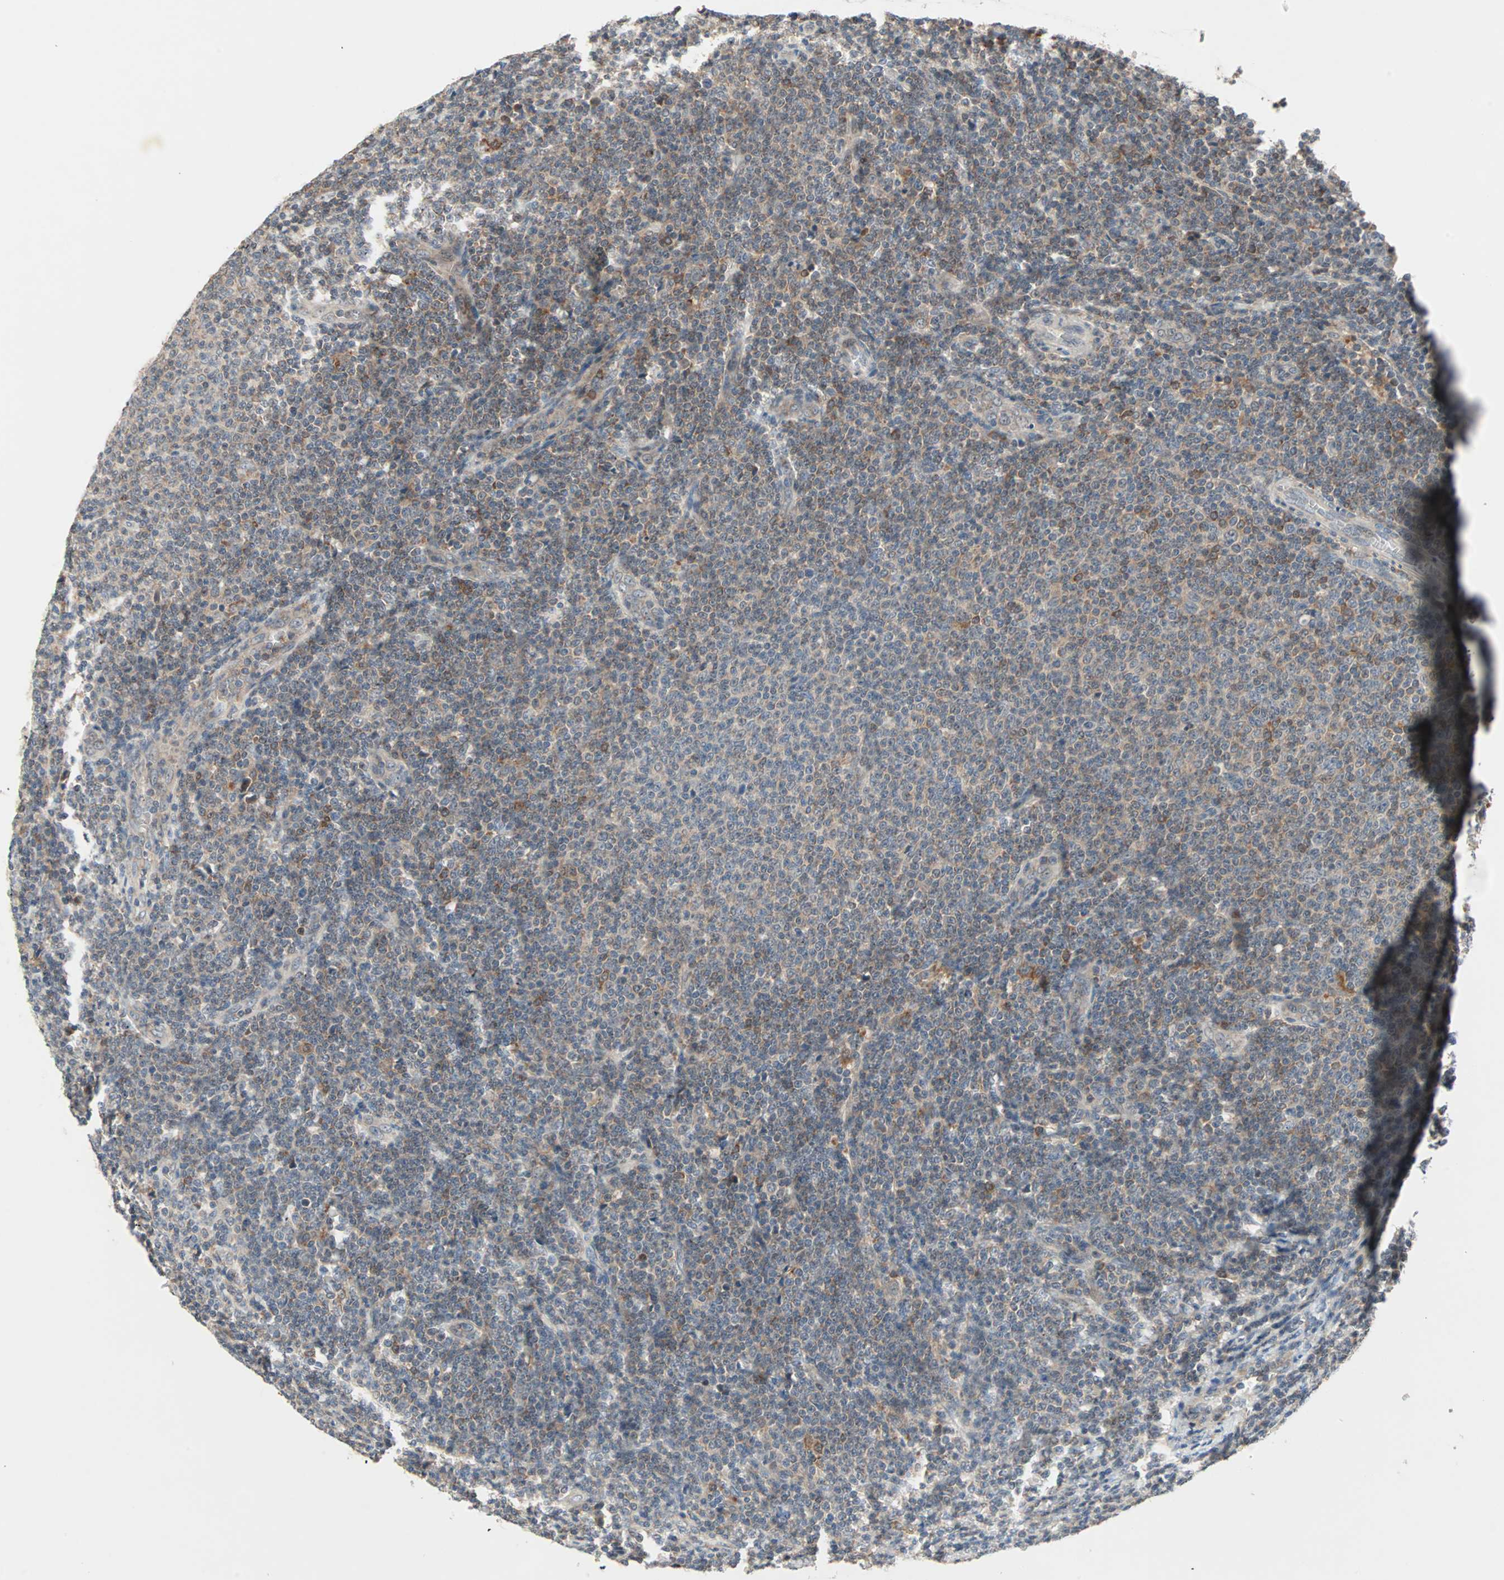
{"staining": {"intensity": "weak", "quantity": "<25%", "location": "cytoplasmic/membranous"}, "tissue": "lymphoma", "cell_type": "Tumor cells", "image_type": "cancer", "snomed": [{"axis": "morphology", "description": "Malignant lymphoma, non-Hodgkin's type, Low grade"}, {"axis": "topography", "description": "Lymph node"}], "caption": "High magnification brightfield microscopy of lymphoma stained with DAB (brown) and counterstained with hematoxylin (blue): tumor cells show no significant staining.", "gene": "PROS1", "patient": {"sex": "male", "age": 66}}